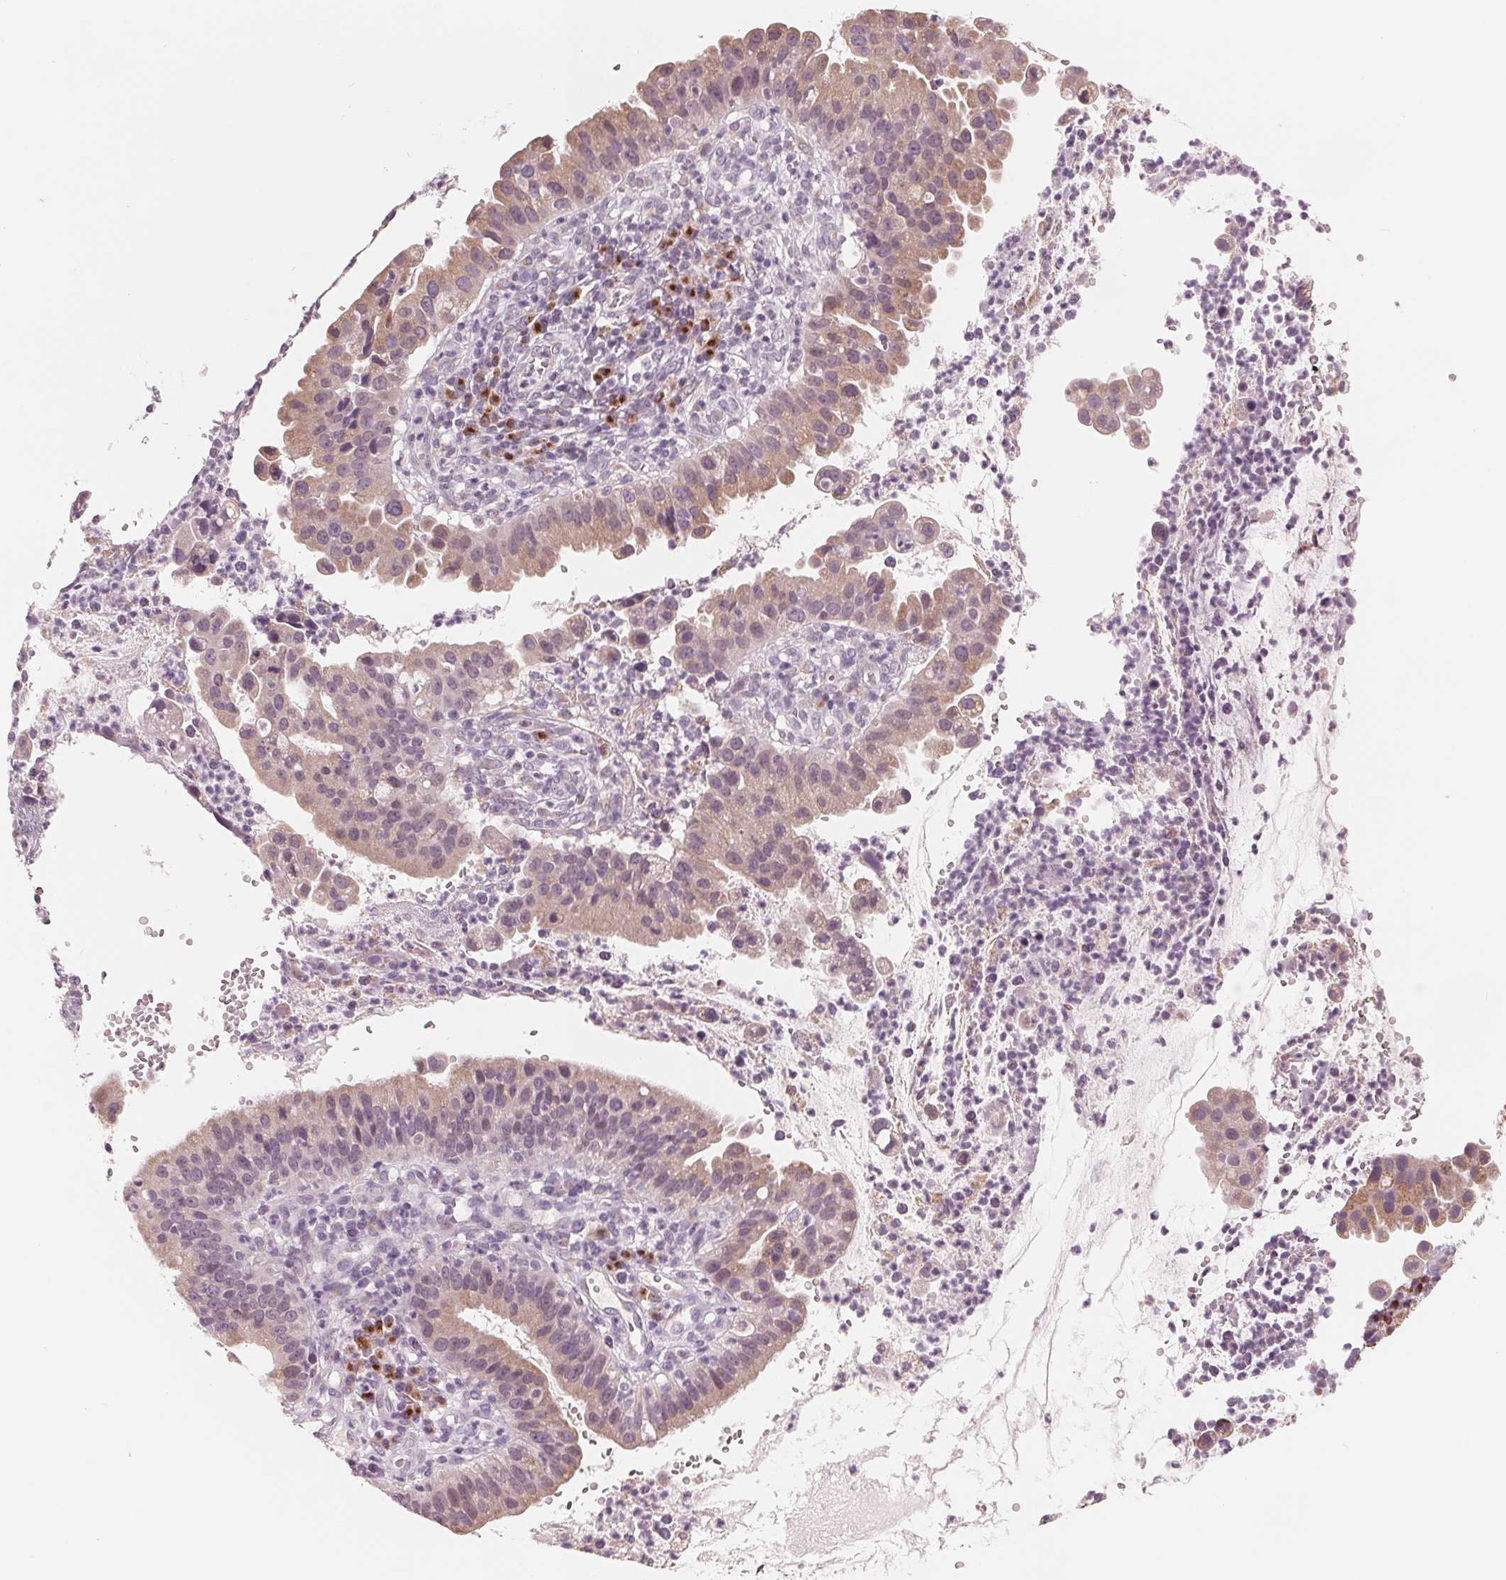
{"staining": {"intensity": "weak", "quantity": "25%-75%", "location": "cytoplasmic/membranous"}, "tissue": "cervical cancer", "cell_type": "Tumor cells", "image_type": "cancer", "snomed": [{"axis": "morphology", "description": "Adenocarcinoma, NOS"}, {"axis": "topography", "description": "Cervix"}], "caption": "Cervical cancer stained for a protein reveals weak cytoplasmic/membranous positivity in tumor cells.", "gene": "IL9R", "patient": {"sex": "female", "age": 34}}